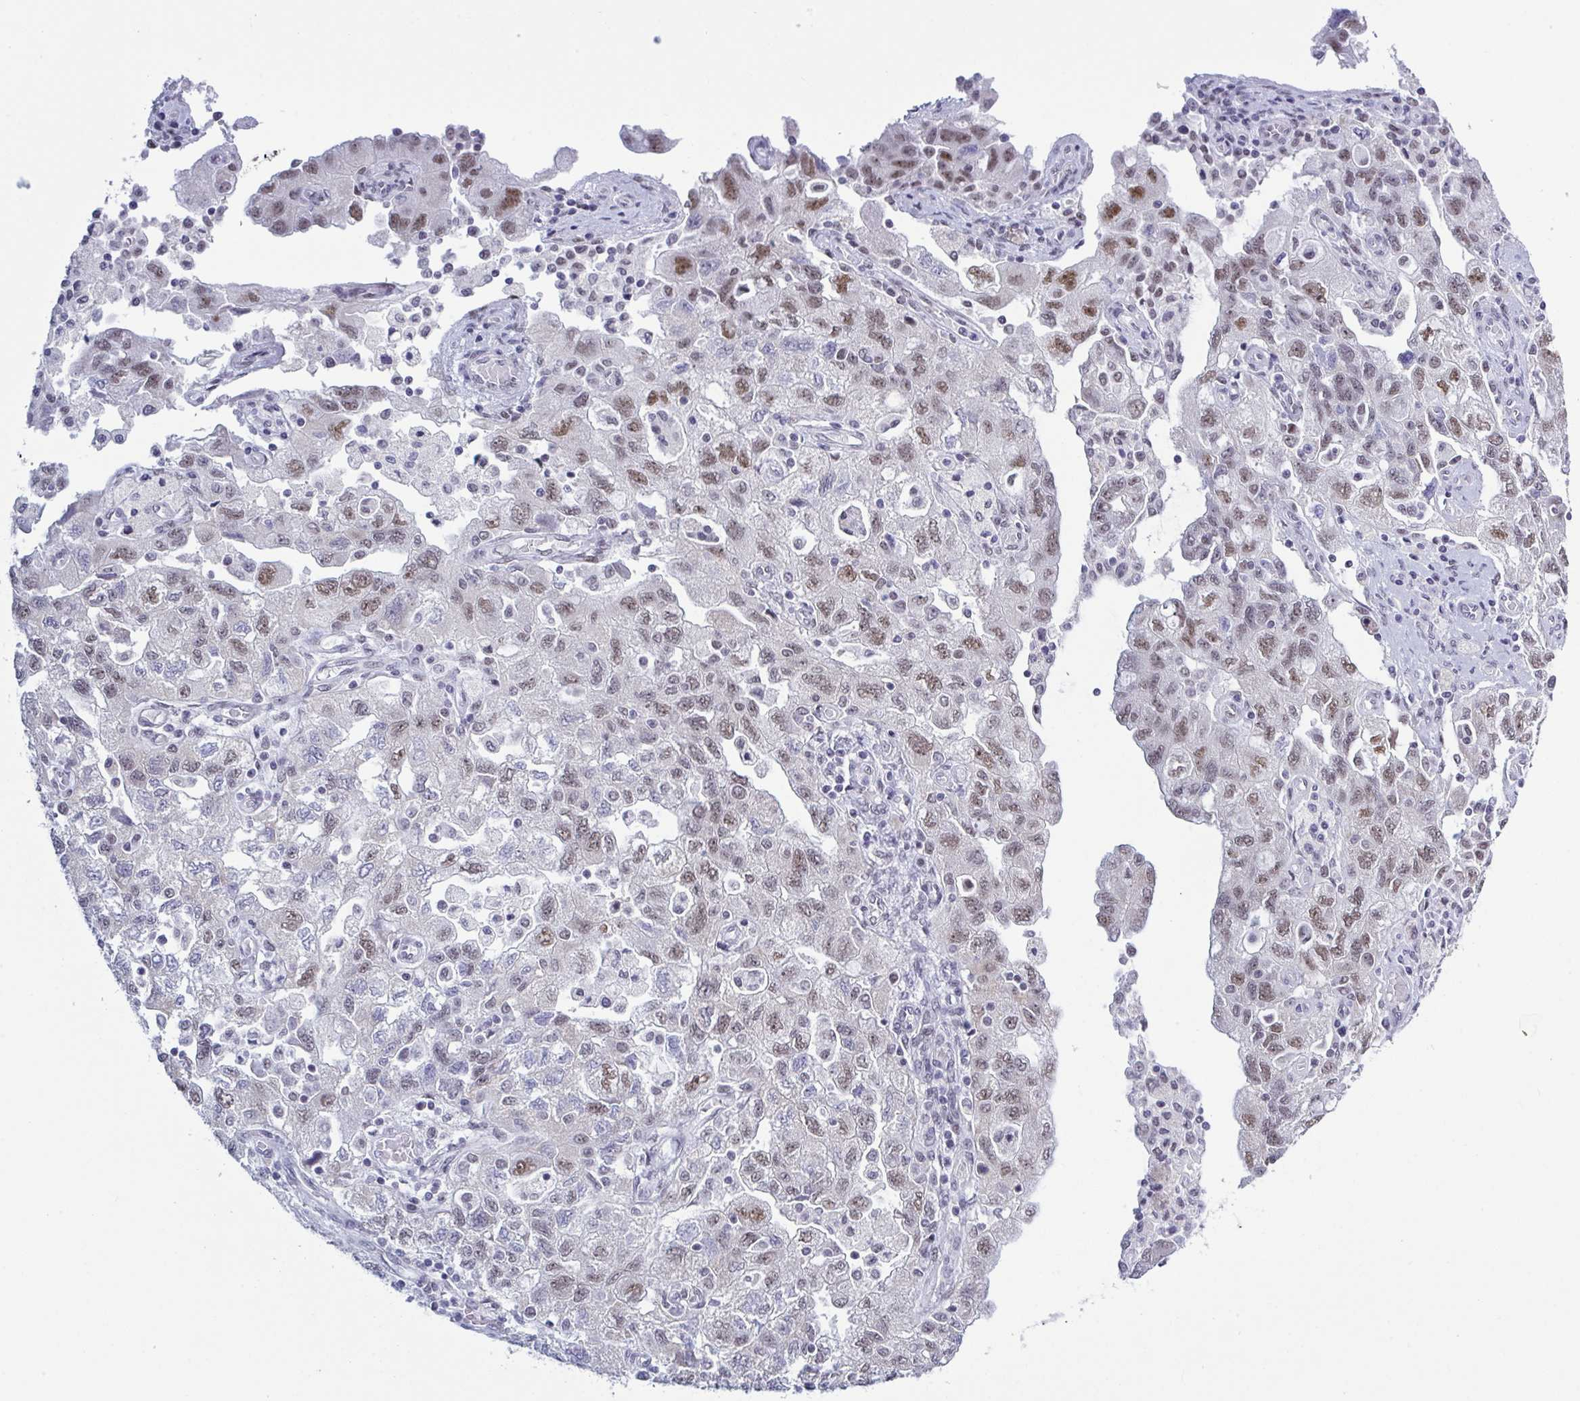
{"staining": {"intensity": "moderate", "quantity": "25%-75%", "location": "nuclear"}, "tissue": "ovarian cancer", "cell_type": "Tumor cells", "image_type": "cancer", "snomed": [{"axis": "morphology", "description": "Carcinoma, NOS"}, {"axis": "morphology", "description": "Cystadenocarcinoma, serous, NOS"}, {"axis": "topography", "description": "Ovary"}], "caption": "Brown immunohistochemical staining in human carcinoma (ovarian) reveals moderate nuclear expression in about 25%-75% of tumor cells.", "gene": "PPP1R10", "patient": {"sex": "female", "age": 69}}